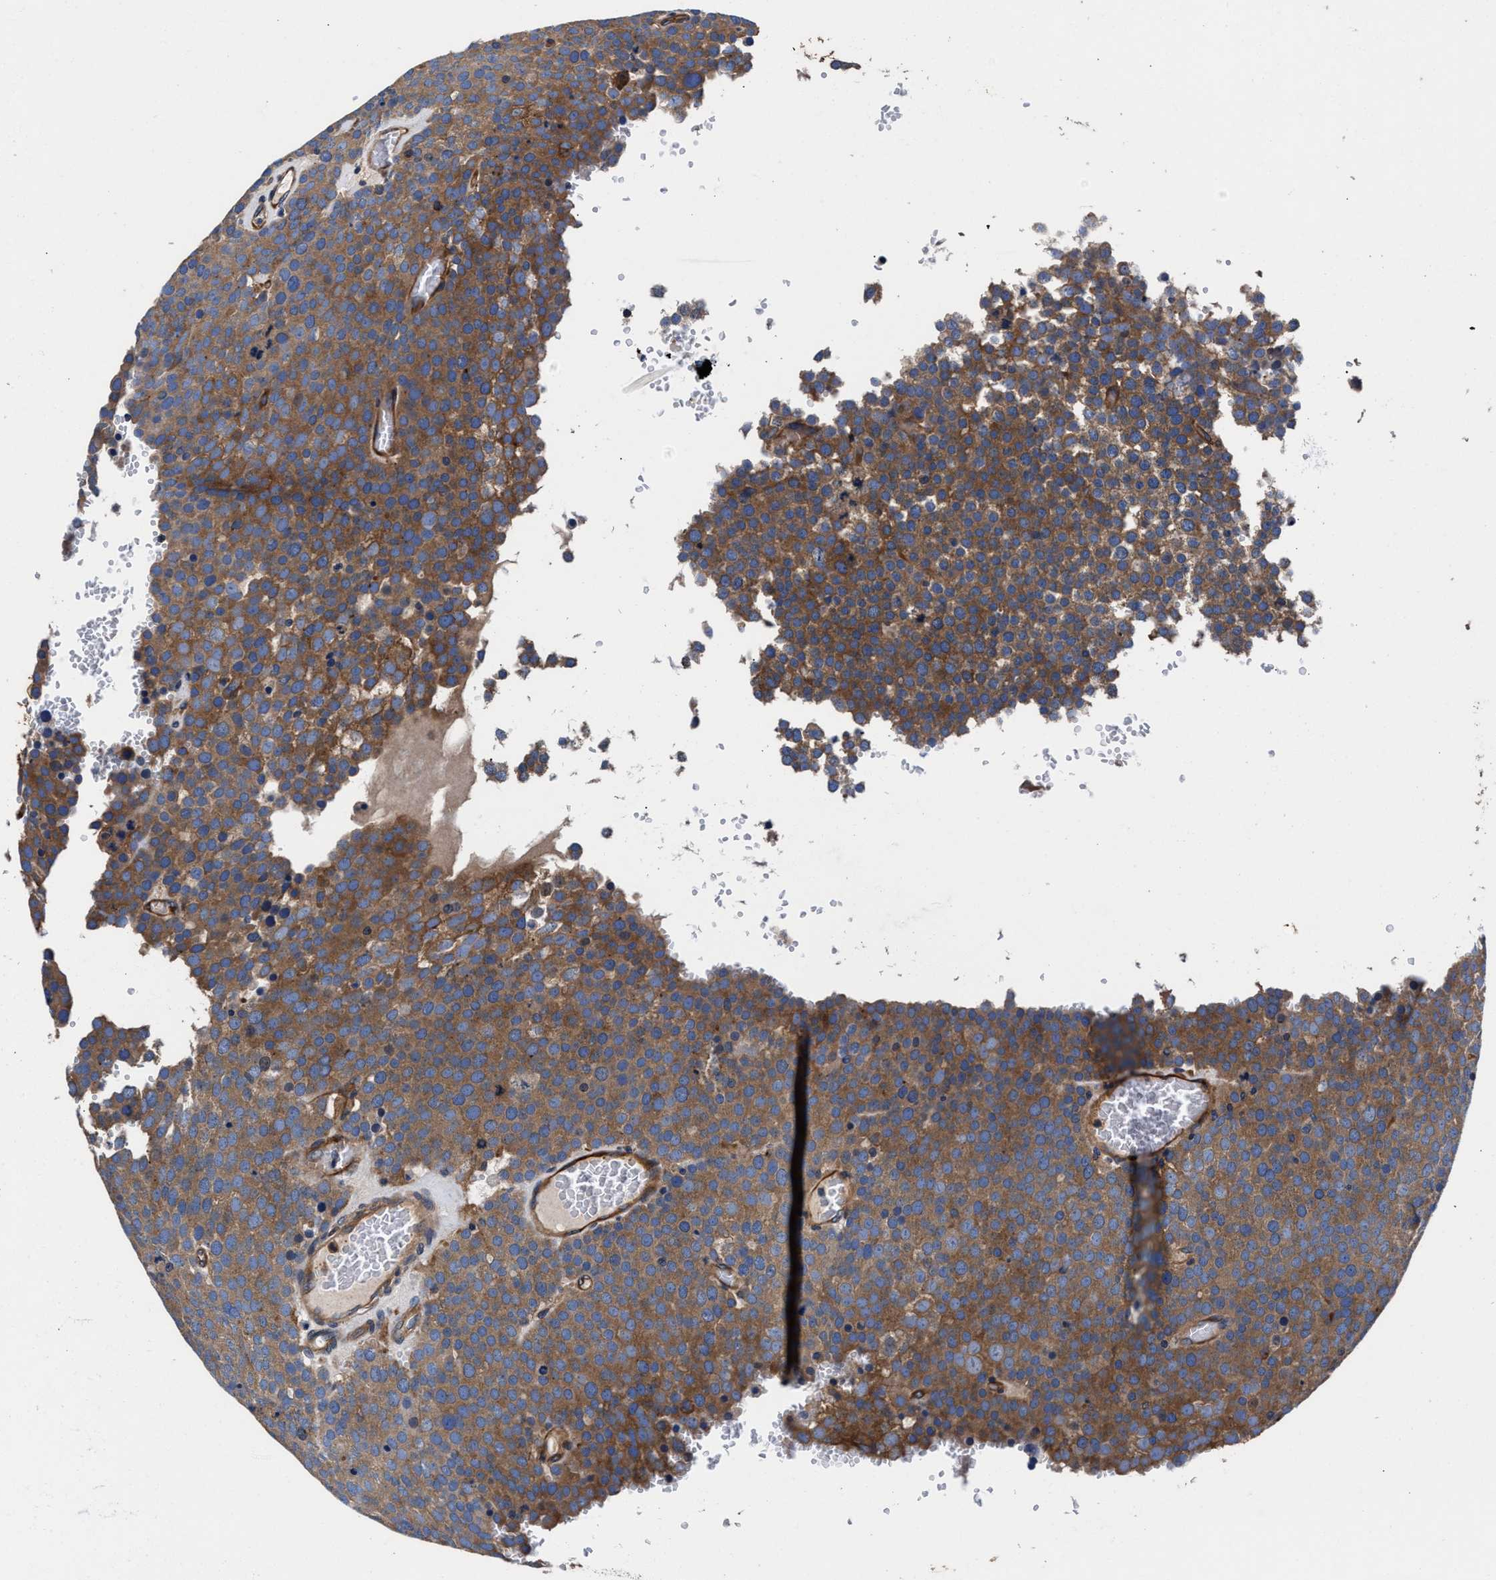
{"staining": {"intensity": "moderate", "quantity": ">75%", "location": "cytoplasmic/membranous"}, "tissue": "testis cancer", "cell_type": "Tumor cells", "image_type": "cancer", "snomed": [{"axis": "morphology", "description": "Seminoma, NOS"}, {"axis": "topography", "description": "Testis"}], "caption": "A photomicrograph of human testis seminoma stained for a protein exhibits moderate cytoplasmic/membranous brown staining in tumor cells. (Stains: DAB in brown, nuclei in blue, Microscopy: brightfield microscopy at high magnification).", "gene": "SH3GL1", "patient": {"sex": "male", "age": 71}}